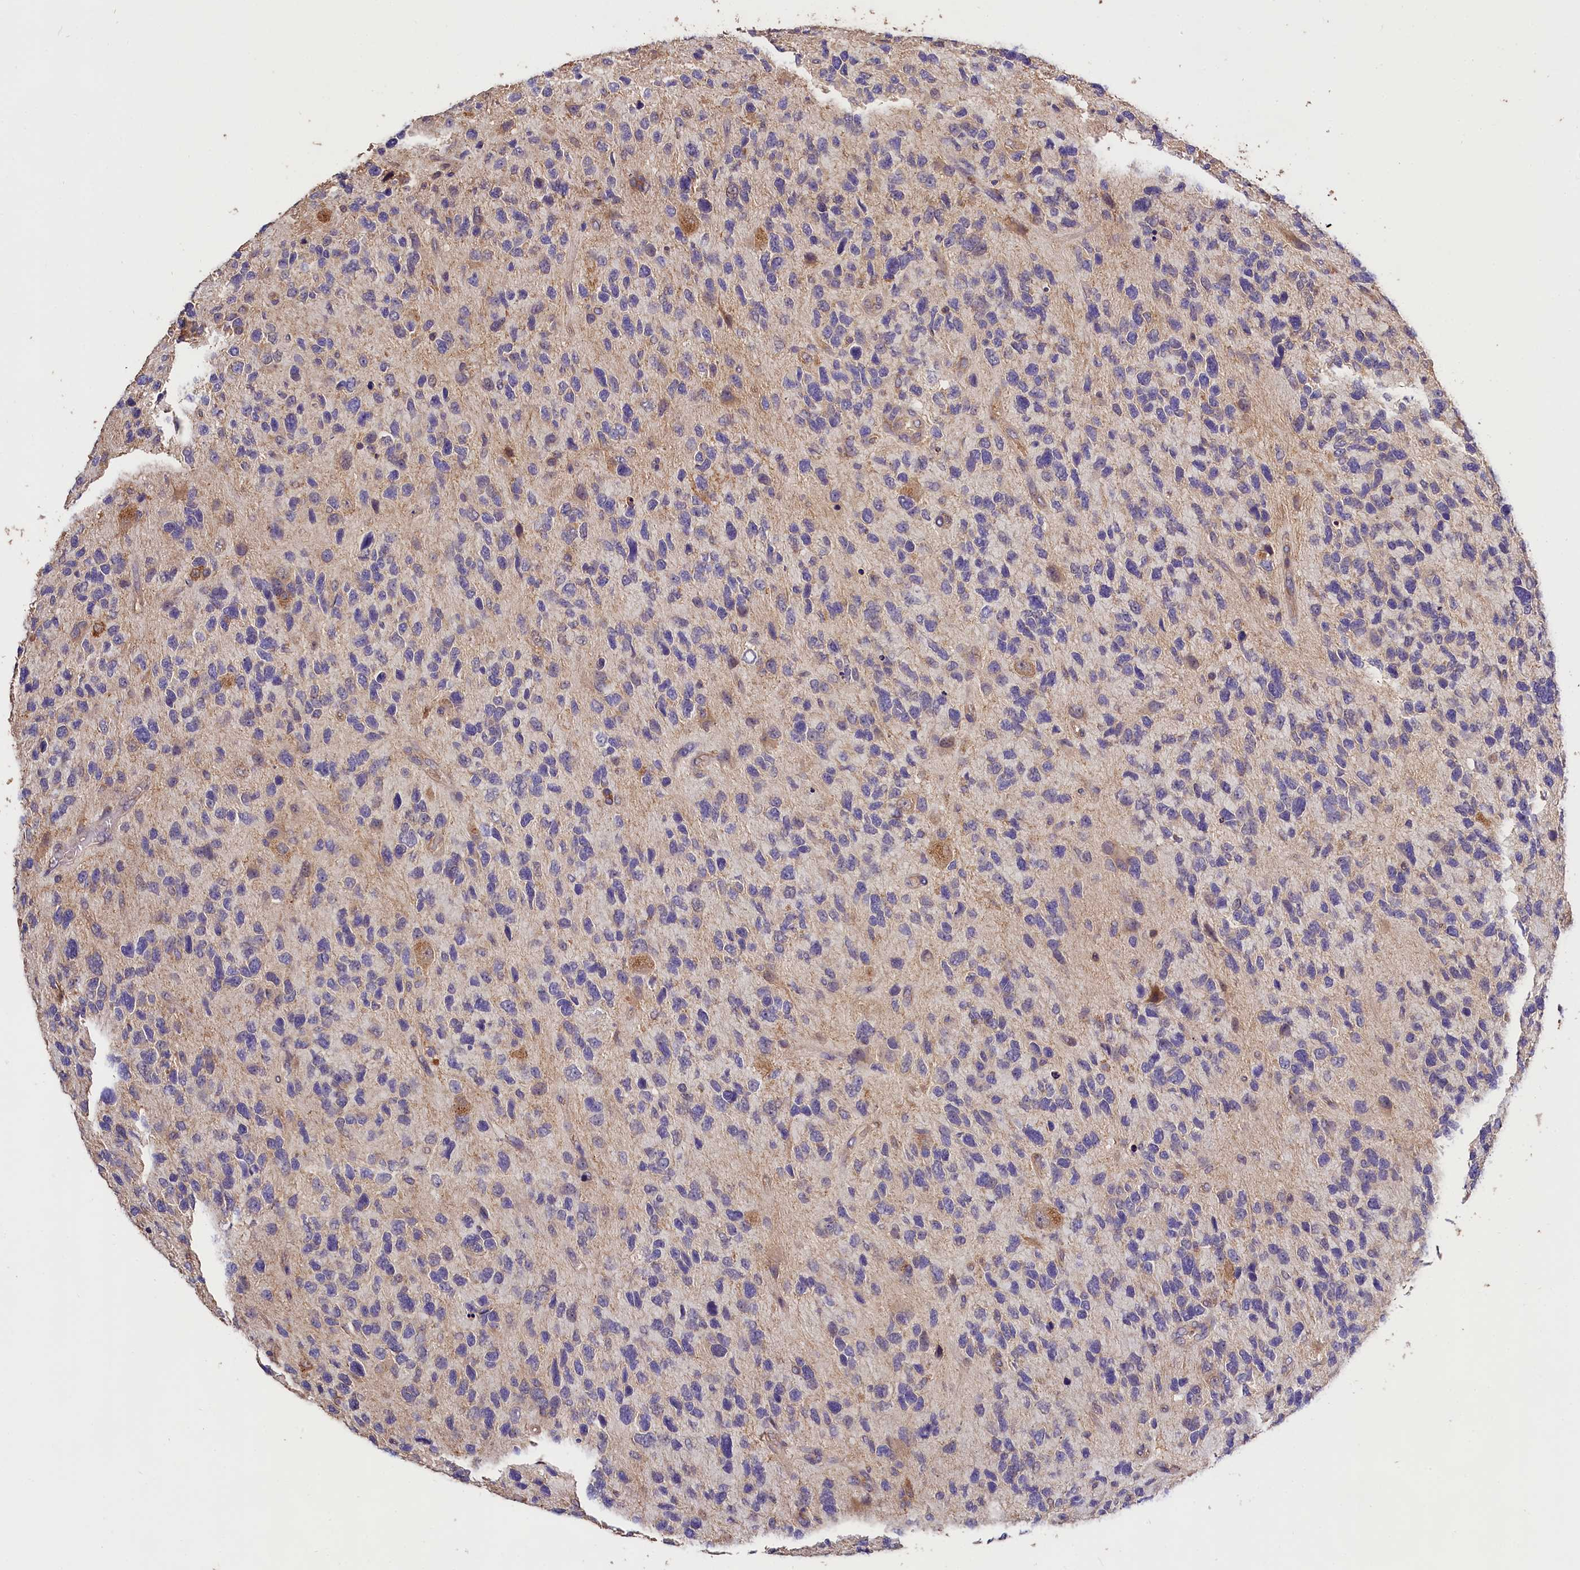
{"staining": {"intensity": "negative", "quantity": "none", "location": "none"}, "tissue": "glioma", "cell_type": "Tumor cells", "image_type": "cancer", "snomed": [{"axis": "morphology", "description": "Glioma, malignant, High grade"}, {"axis": "topography", "description": "Brain"}], "caption": "The photomicrograph demonstrates no significant positivity in tumor cells of high-grade glioma (malignant). (DAB IHC visualized using brightfield microscopy, high magnification).", "gene": "OAS3", "patient": {"sex": "female", "age": 58}}